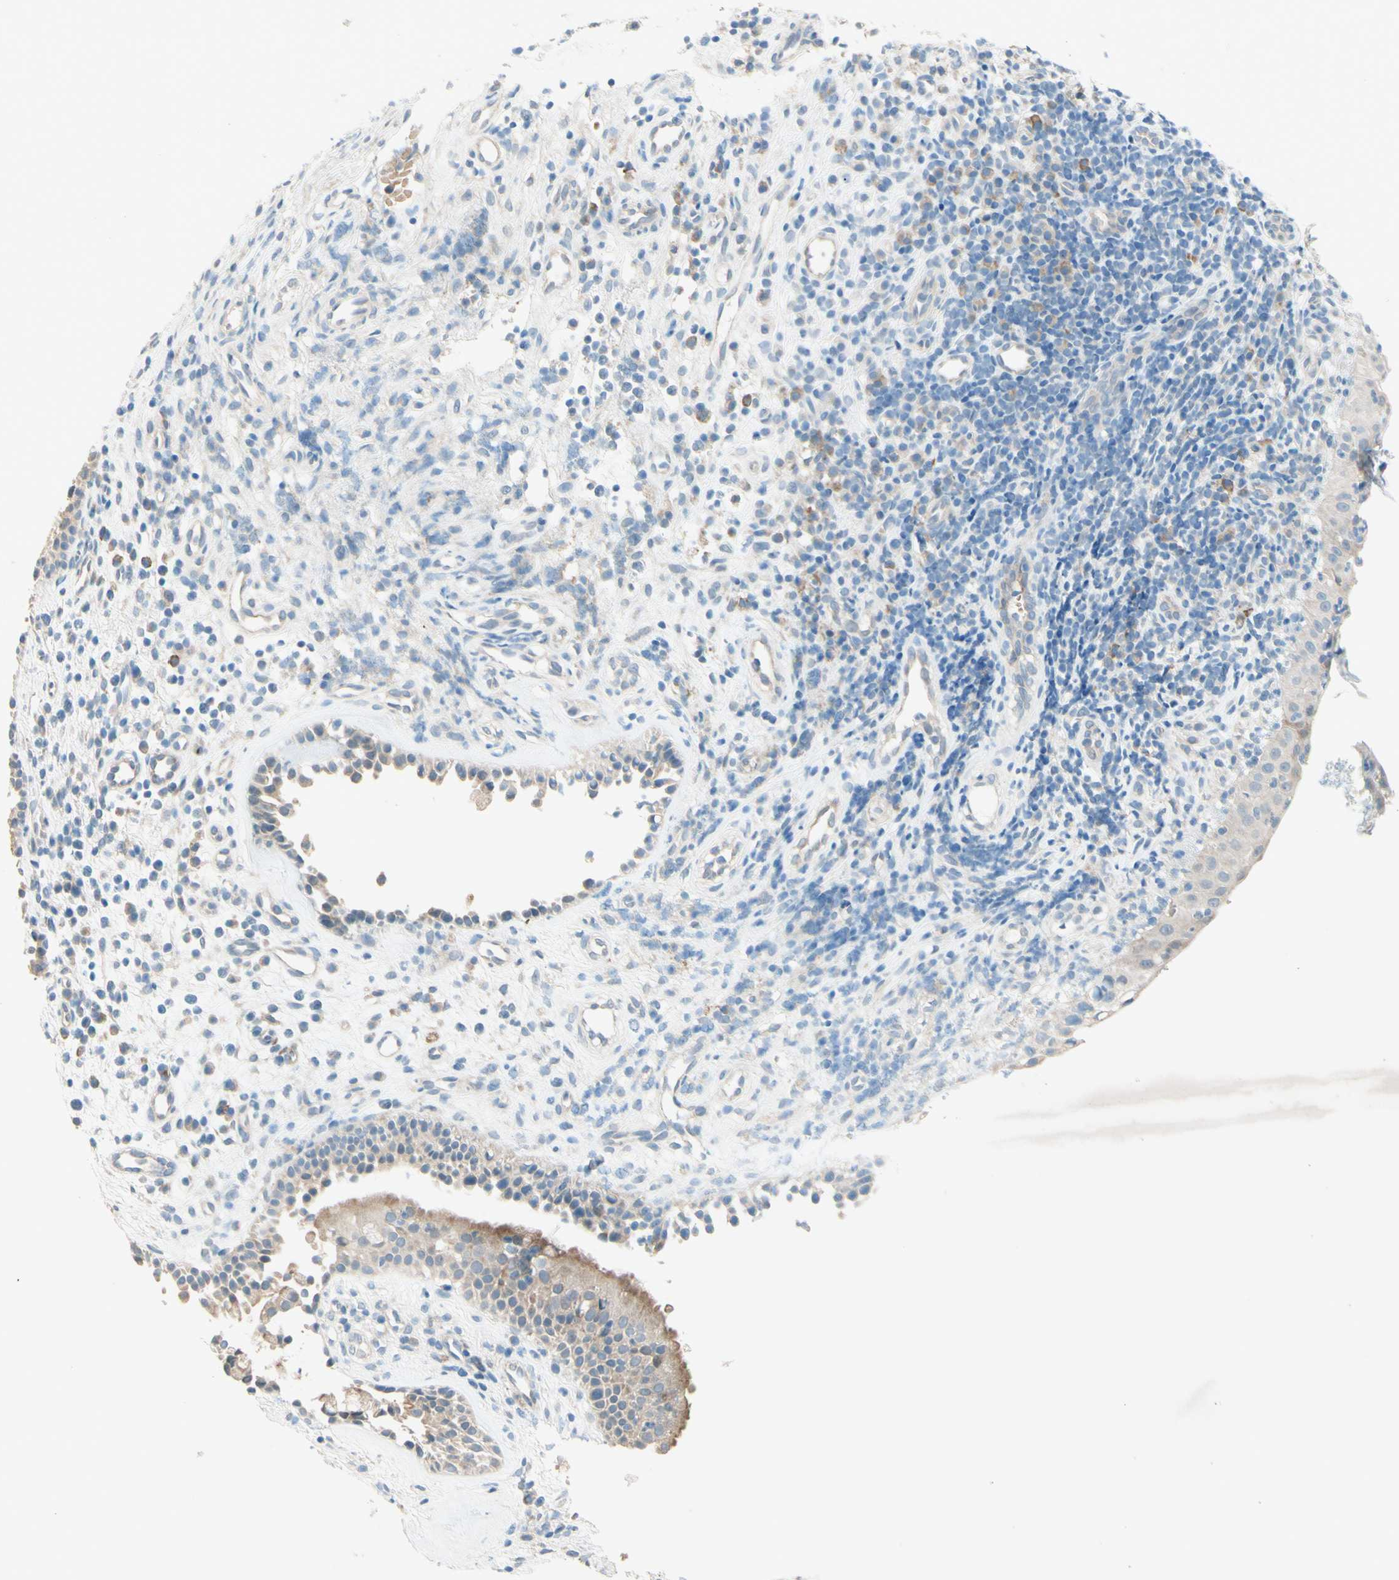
{"staining": {"intensity": "moderate", "quantity": "<25%", "location": "cytoplasmic/membranous"}, "tissue": "nasopharynx", "cell_type": "Respiratory epithelial cells", "image_type": "normal", "snomed": [{"axis": "morphology", "description": "Normal tissue, NOS"}, {"axis": "topography", "description": "Nasopharynx"}], "caption": "Immunohistochemical staining of benign nasopharynx demonstrates <25% levels of moderate cytoplasmic/membranous protein expression in about <25% of respiratory epithelial cells.", "gene": "IL2", "patient": {"sex": "female", "age": 51}}